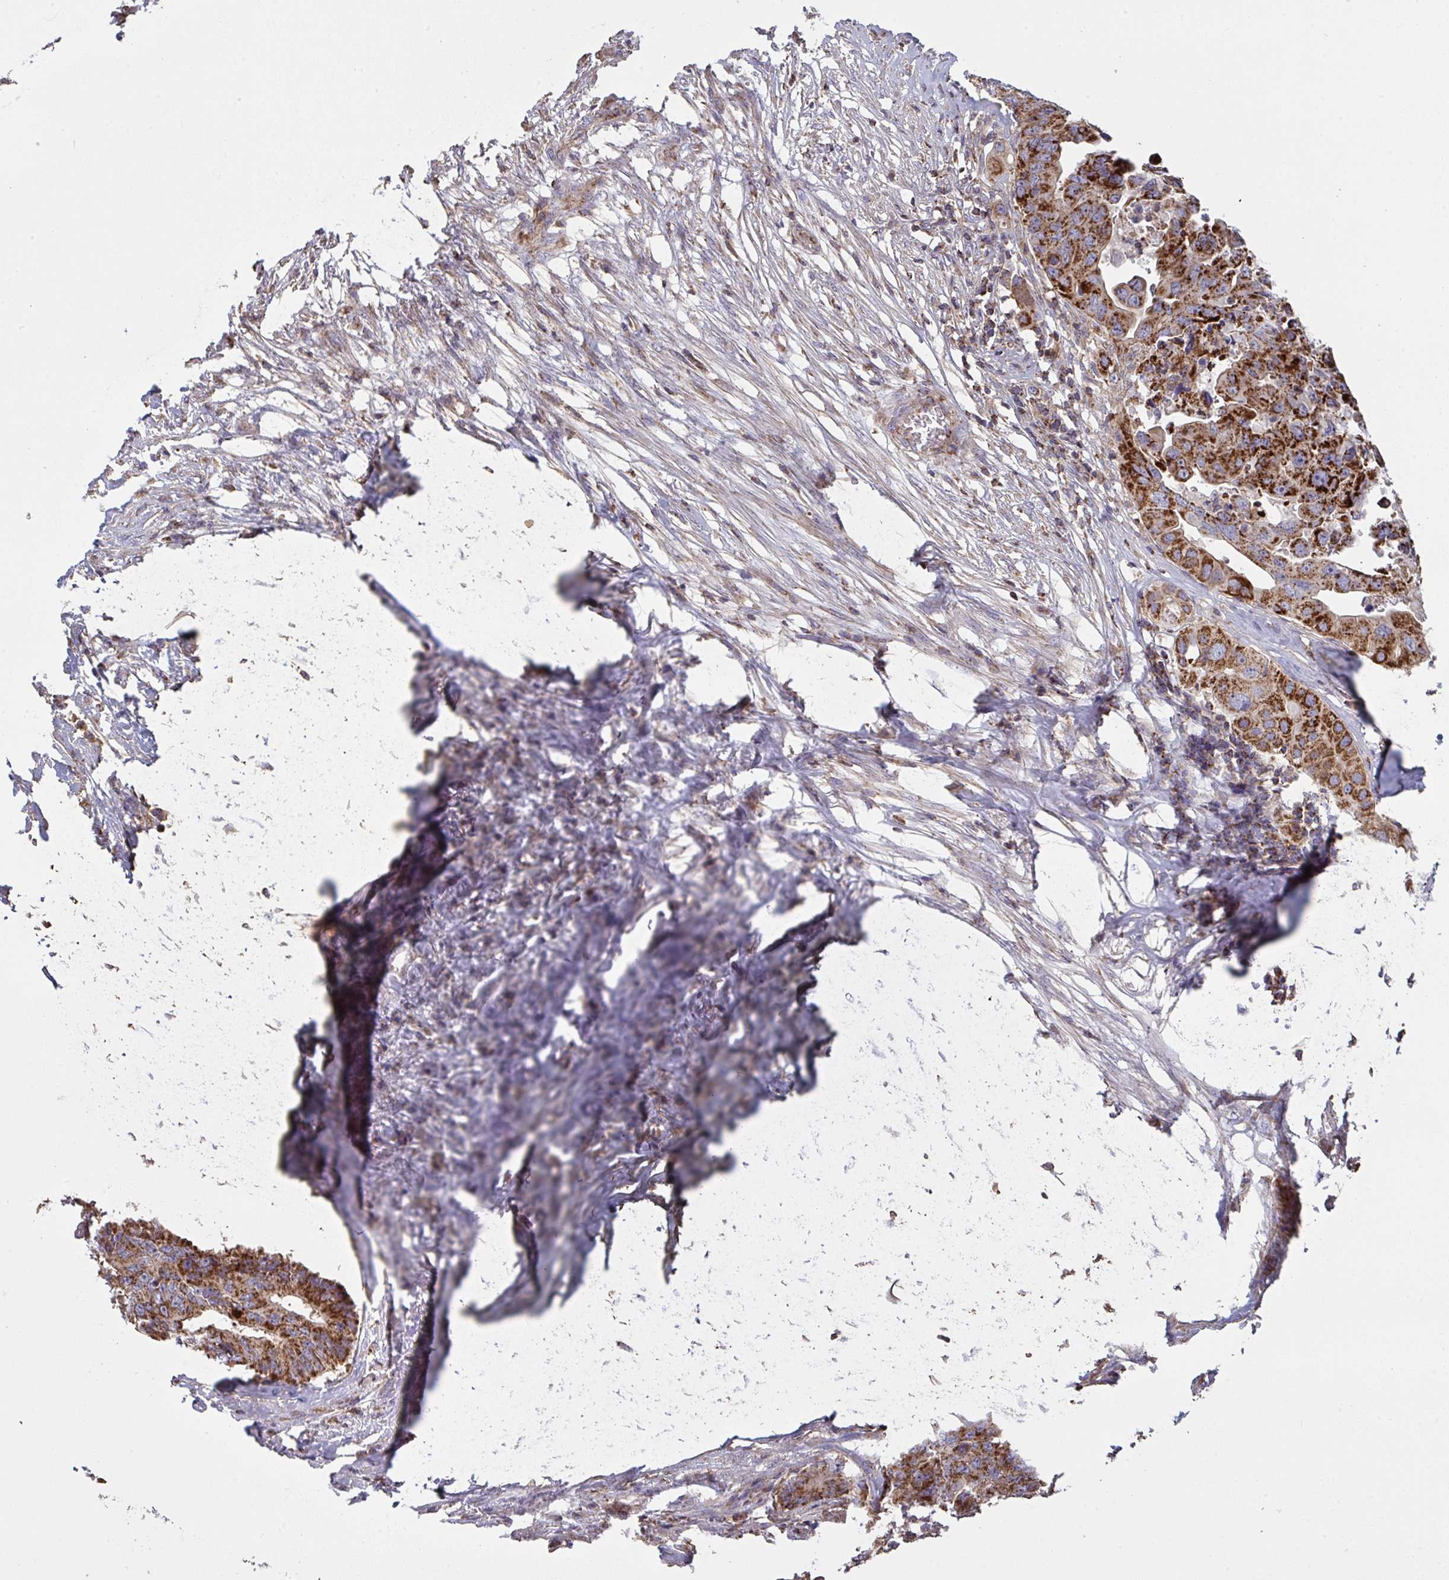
{"staining": {"intensity": "strong", "quantity": ">75%", "location": "cytoplasmic/membranous"}, "tissue": "colorectal cancer", "cell_type": "Tumor cells", "image_type": "cancer", "snomed": [{"axis": "morphology", "description": "Adenocarcinoma, NOS"}, {"axis": "topography", "description": "Colon"}], "caption": "A micrograph of adenocarcinoma (colorectal) stained for a protein displays strong cytoplasmic/membranous brown staining in tumor cells.", "gene": "MICOS10", "patient": {"sex": "male", "age": 71}}